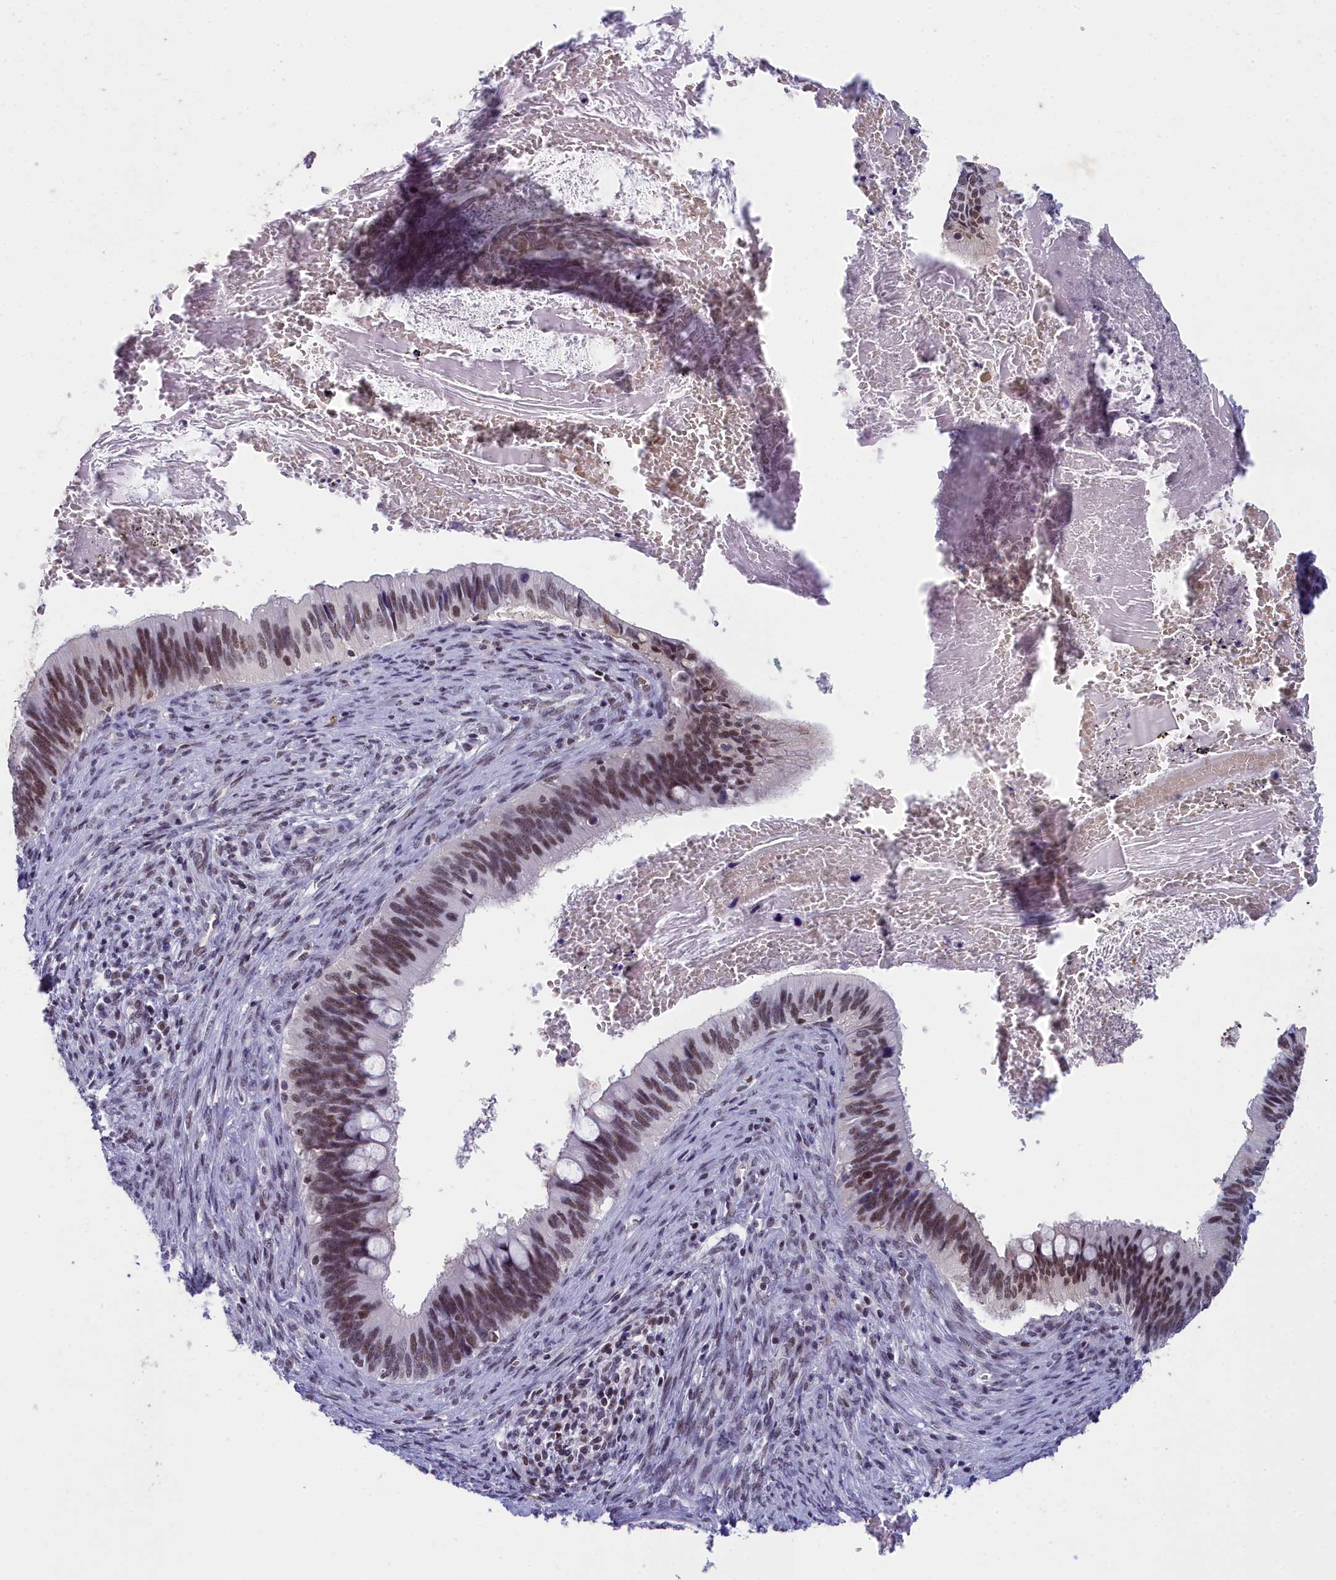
{"staining": {"intensity": "strong", "quantity": "25%-75%", "location": "nuclear"}, "tissue": "cervical cancer", "cell_type": "Tumor cells", "image_type": "cancer", "snomed": [{"axis": "morphology", "description": "Adenocarcinoma, NOS"}, {"axis": "topography", "description": "Cervix"}], "caption": "The image exhibits staining of cervical adenocarcinoma, revealing strong nuclear protein staining (brown color) within tumor cells.", "gene": "CCDC97", "patient": {"sex": "female", "age": 42}}